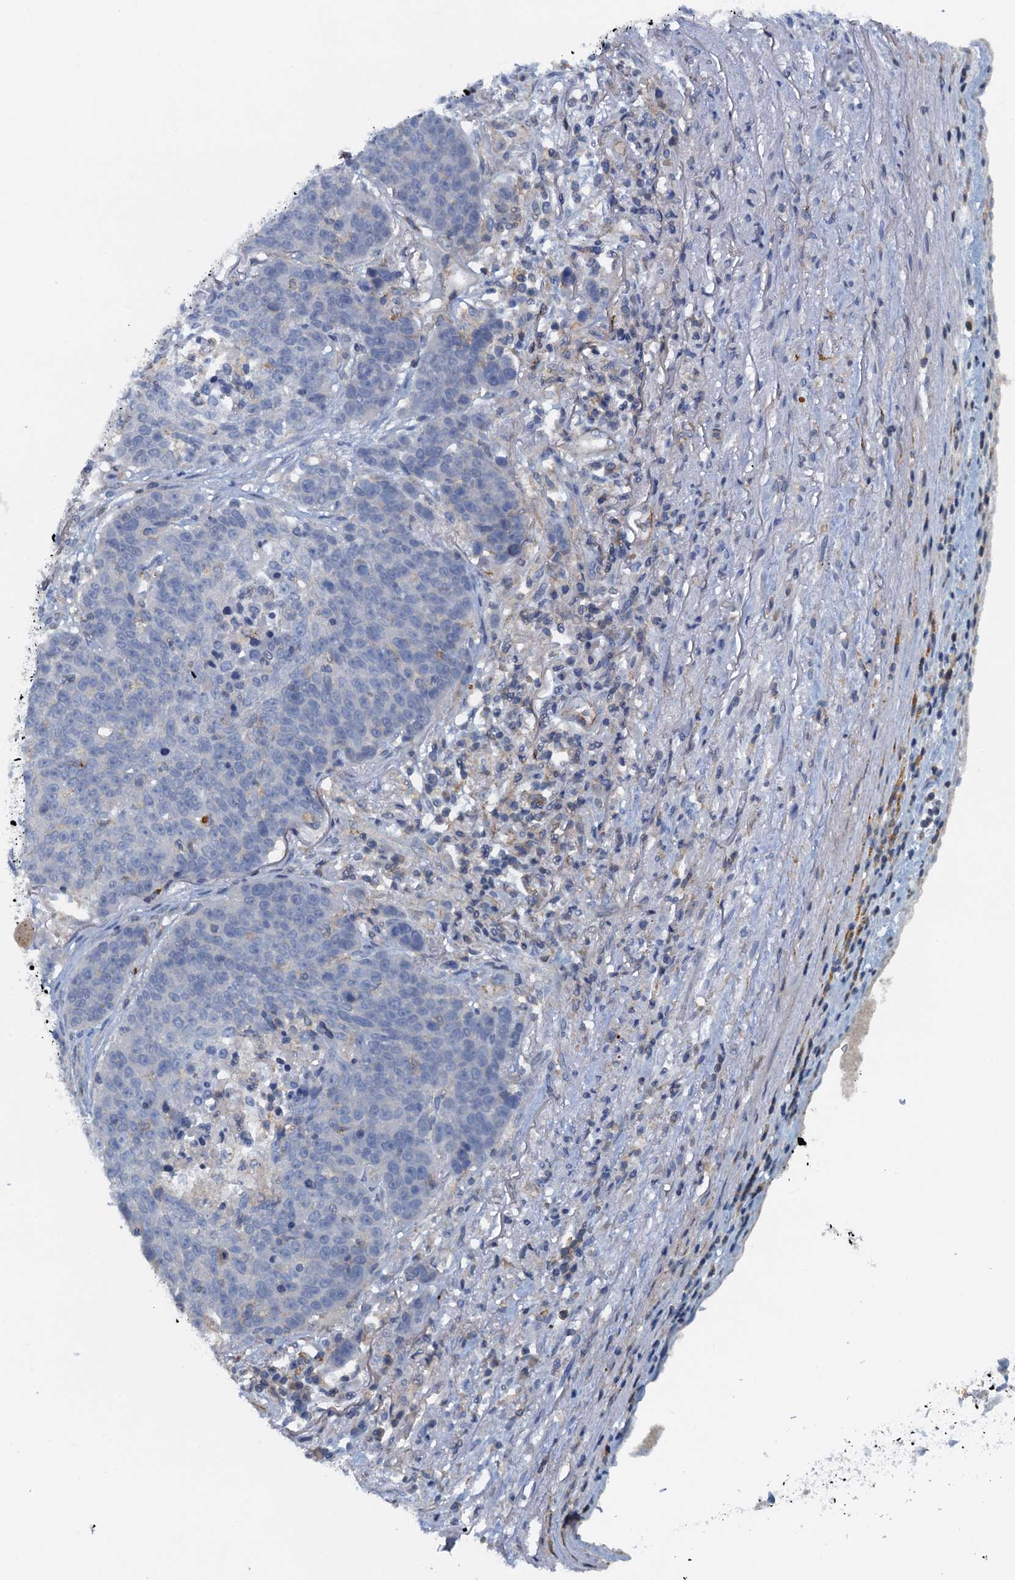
{"staining": {"intensity": "negative", "quantity": "none", "location": "none"}, "tissue": "lung cancer", "cell_type": "Tumor cells", "image_type": "cancer", "snomed": [{"axis": "morphology", "description": "Normal tissue, NOS"}, {"axis": "morphology", "description": "Squamous cell carcinoma, NOS"}, {"axis": "topography", "description": "Lymph node"}, {"axis": "topography", "description": "Lung"}], "caption": "Immunohistochemical staining of squamous cell carcinoma (lung) shows no significant expression in tumor cells. (DAB immunohistochemistry (IHC) with hematoxylin counter stain).", "gene": "THAP10", "patient": {"sex": "male", "age": 66}}